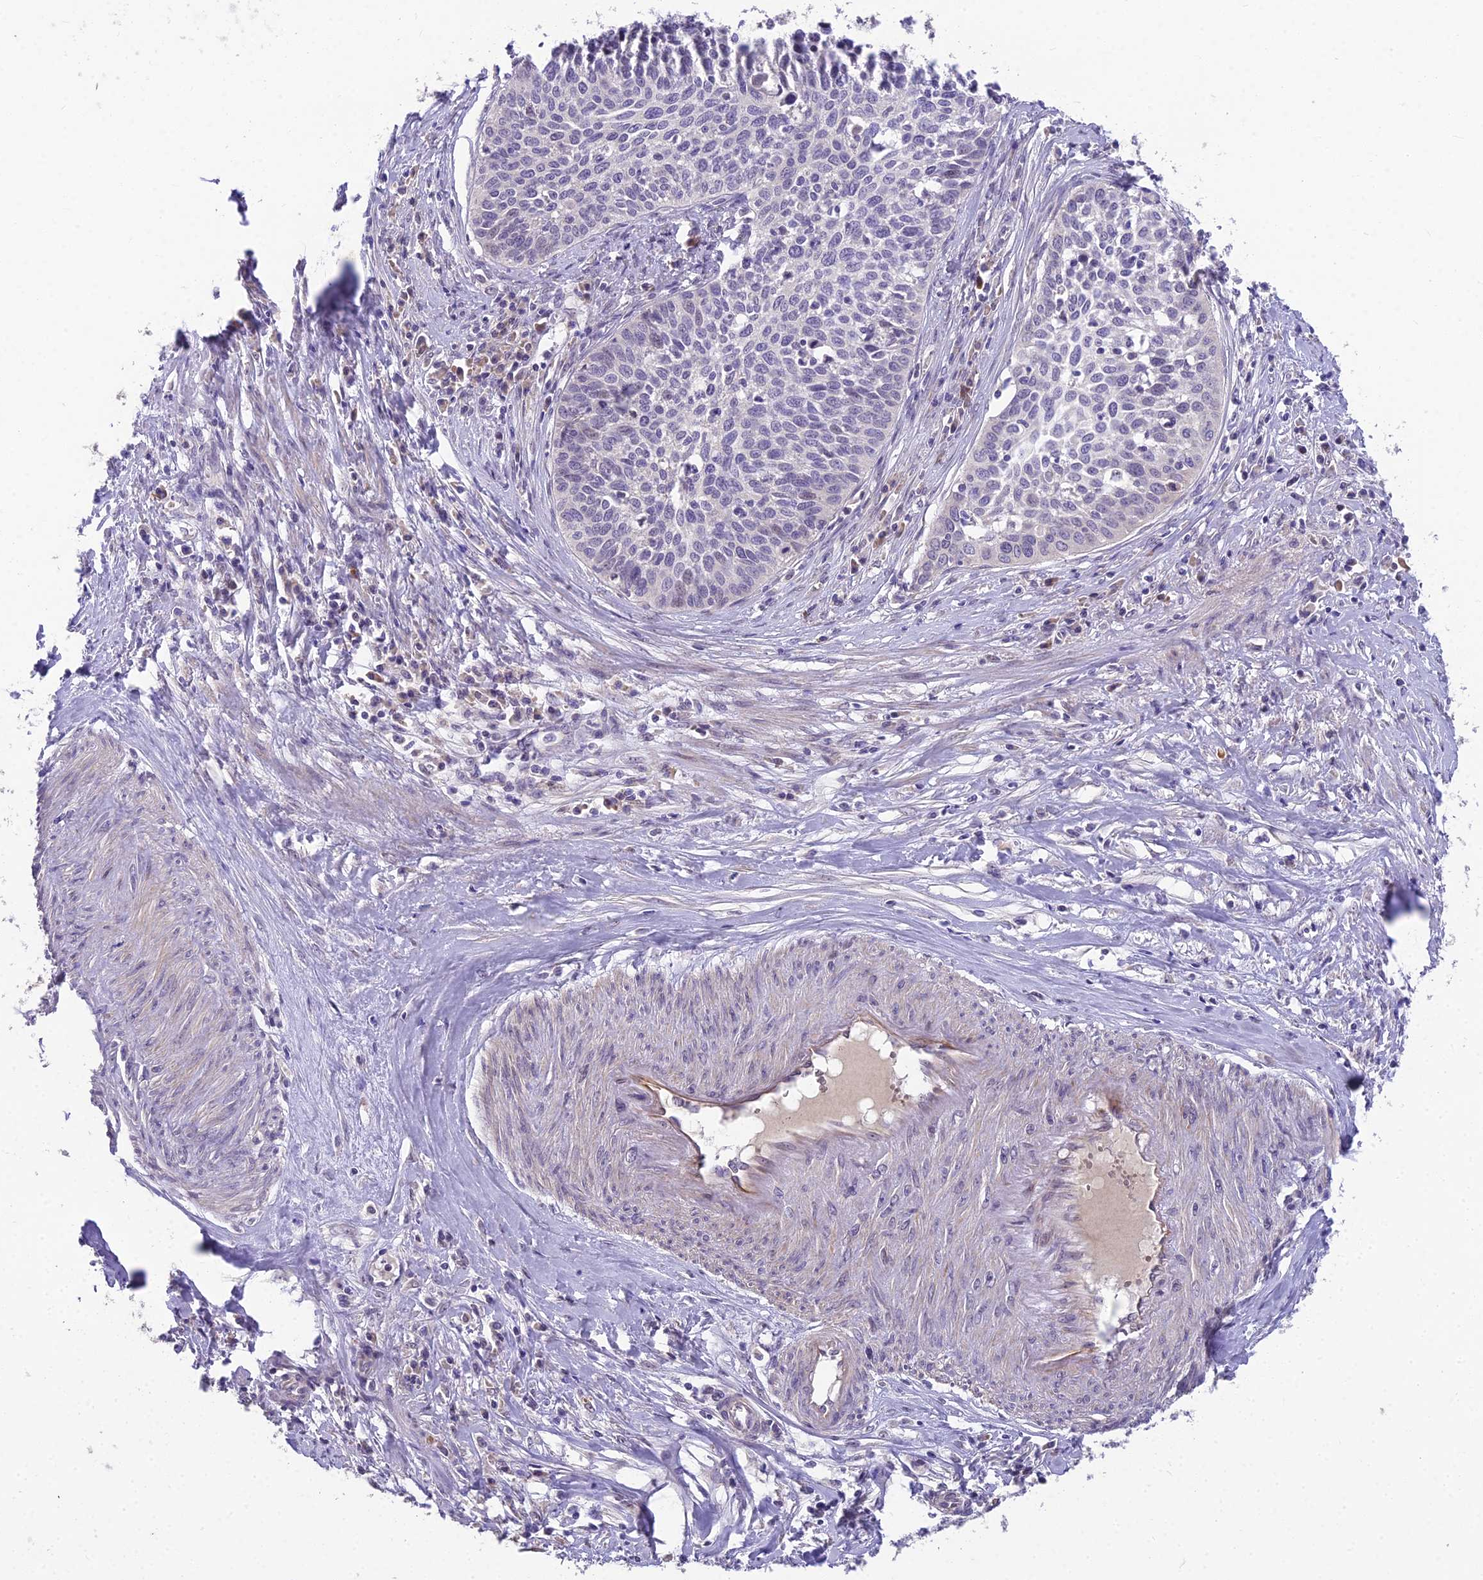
{"staining": {"intensity": "weak", "quantity": "<25%", "location": "nuclear"}, "tissue": "cervical cancer", "cell_type": "Tumor cells", "image_type": "cancer", "snomed": [{"axis": "morphology", "description": "Squamous cell carcinoma, NOS"}, {"axis": "topography", "description": "Cervix"}], "caption": "Immunohistochemistry (IHC) of human cervical cancer (squamous cell carcinoma) exhibits no positivity in tumor cells. (DAB immunohistochemistry visualized using brightfield microscopy, high magnification).", "gene": "ZNF333", "patient": {"sex": "female", "age": 34}}